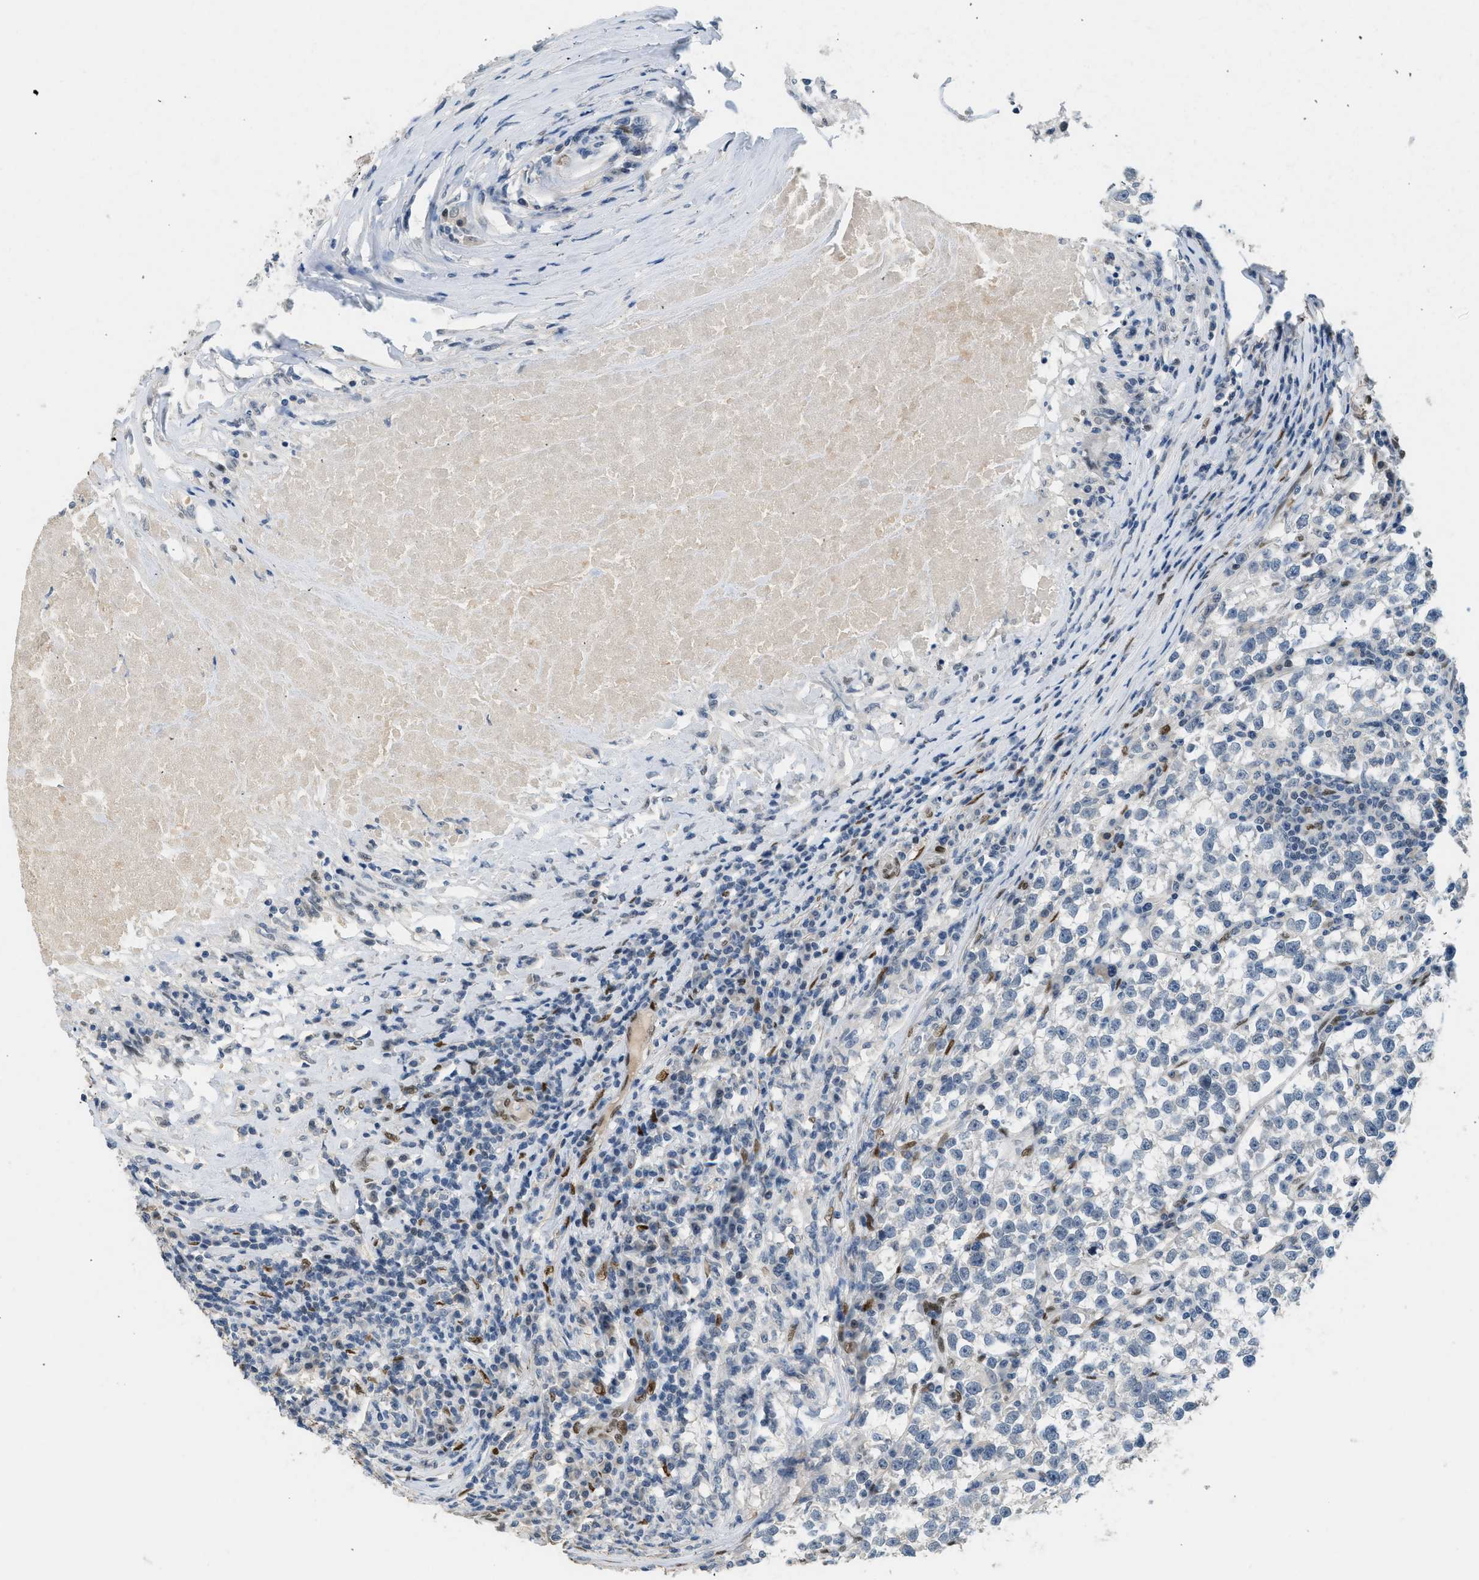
{"staining": {"intensity": "negative", "quantity": "none", "location": "none"}, "tissue": "testis cancer", "cell_type": "Tumor cells", "image_type": "cancer", "snomed": [{"axis": "morphology", "description": "Normal tissue, NOS"}, {"axis": "morphology", "description": "Seminoma, NOS"}, {"axis": "topography", "description": "Testis"}], "caption": "DAB immunohistochemical staining of human seminoma (testis) shows no significant staining in tumor cells. (Immunohistochemistry, brightfield microscopy, high magnification).", "gene": "ZBTB20", "patient": {"sex": "male", "age": 43}}